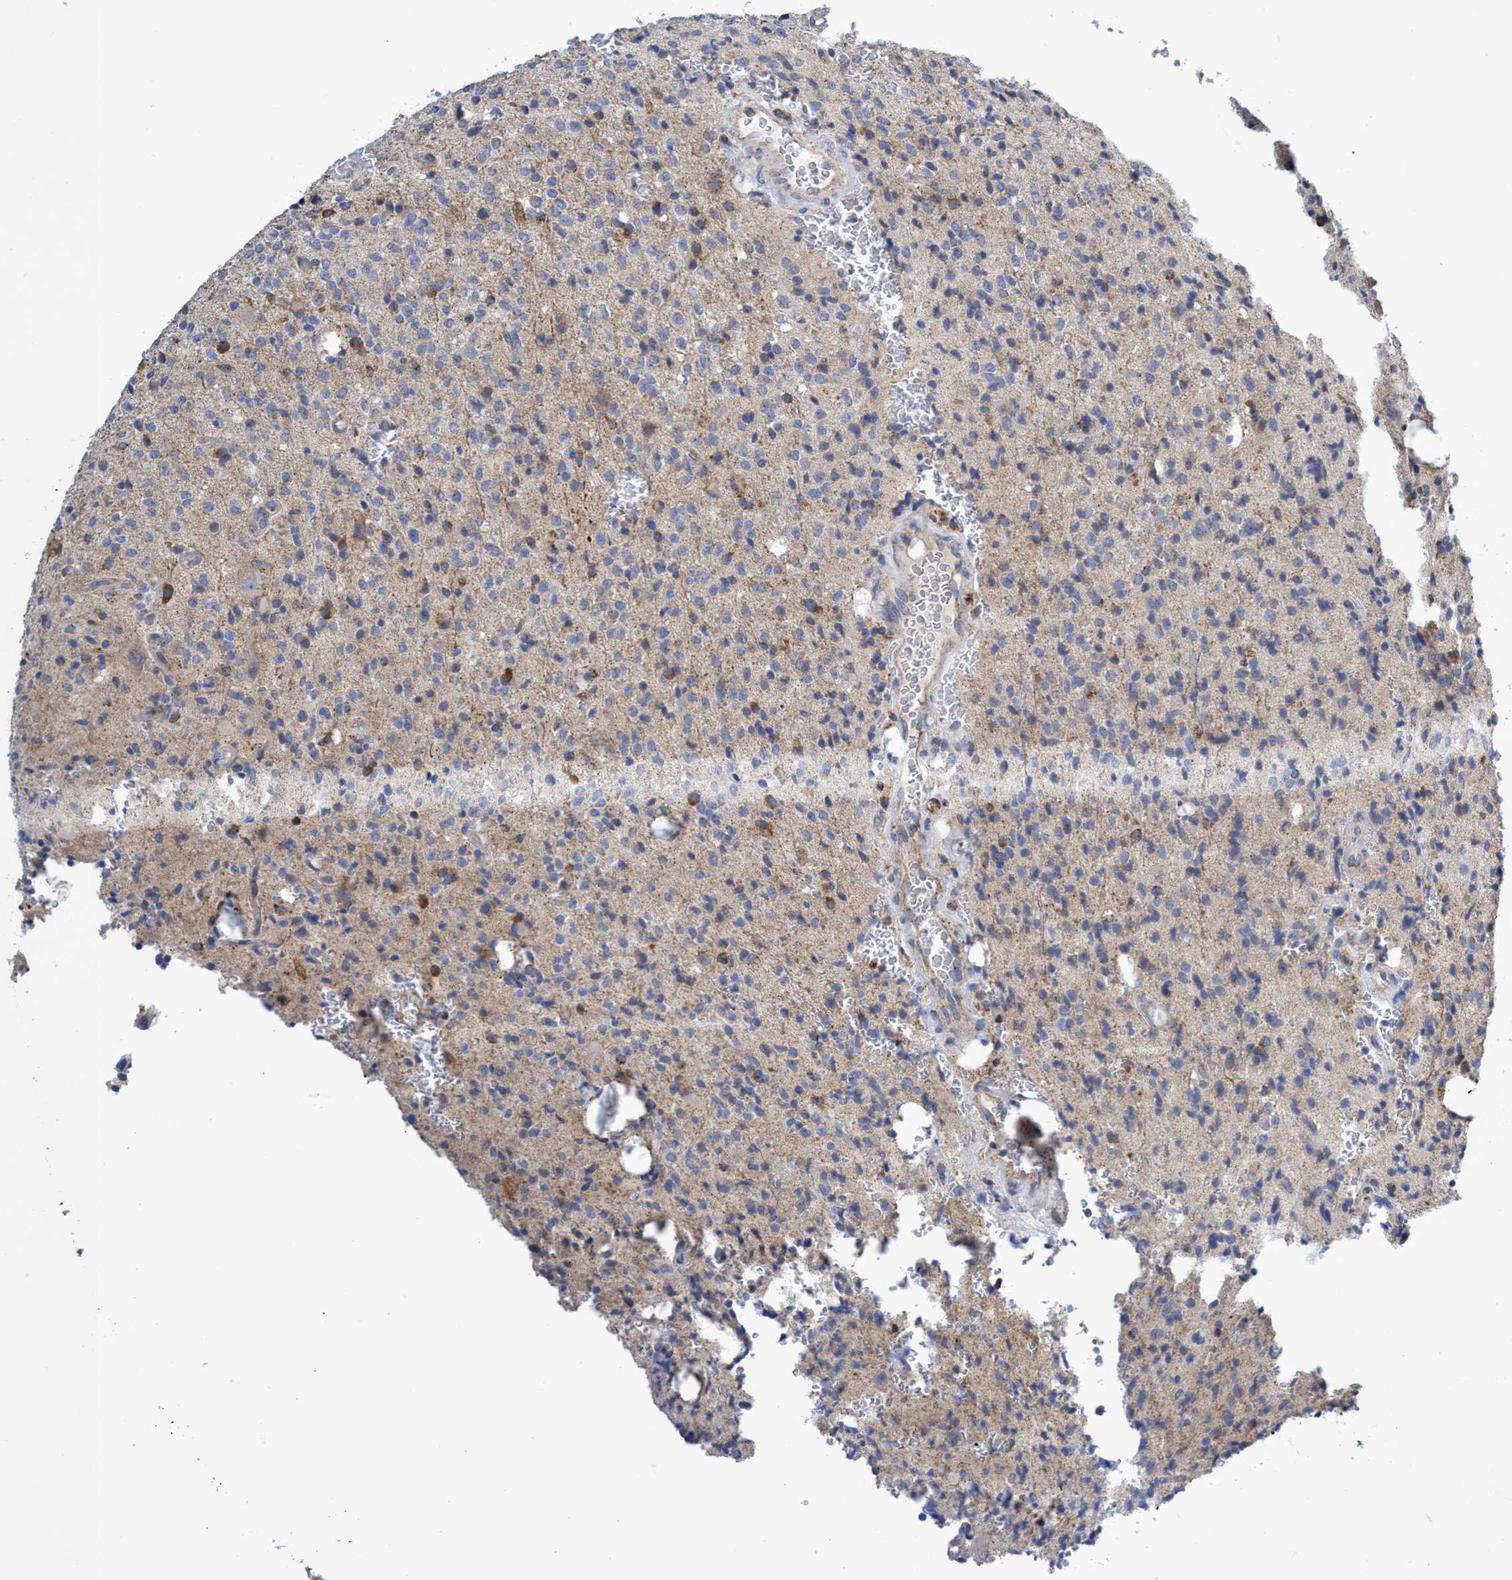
{"staining": {"intensity": "moderate", "quantity": "<25%", "location": "cytoplasmic/membranous"}, "tissue": "glioma", "cell_type": "Tumor cells", "image_type": "cancer", "snomed": [{"axis": "morphology", "description": "Glioma, malignant, High grade"}, {"axis": "topography", "description": "Brain"}], "caption": "The image displays a brown stain indicating the presence of a protein in the cytoplasmic/membranous of tumor cells in glioma.", "gene": "CRYZ", "patient": {"sex": "male", "age": 34}}